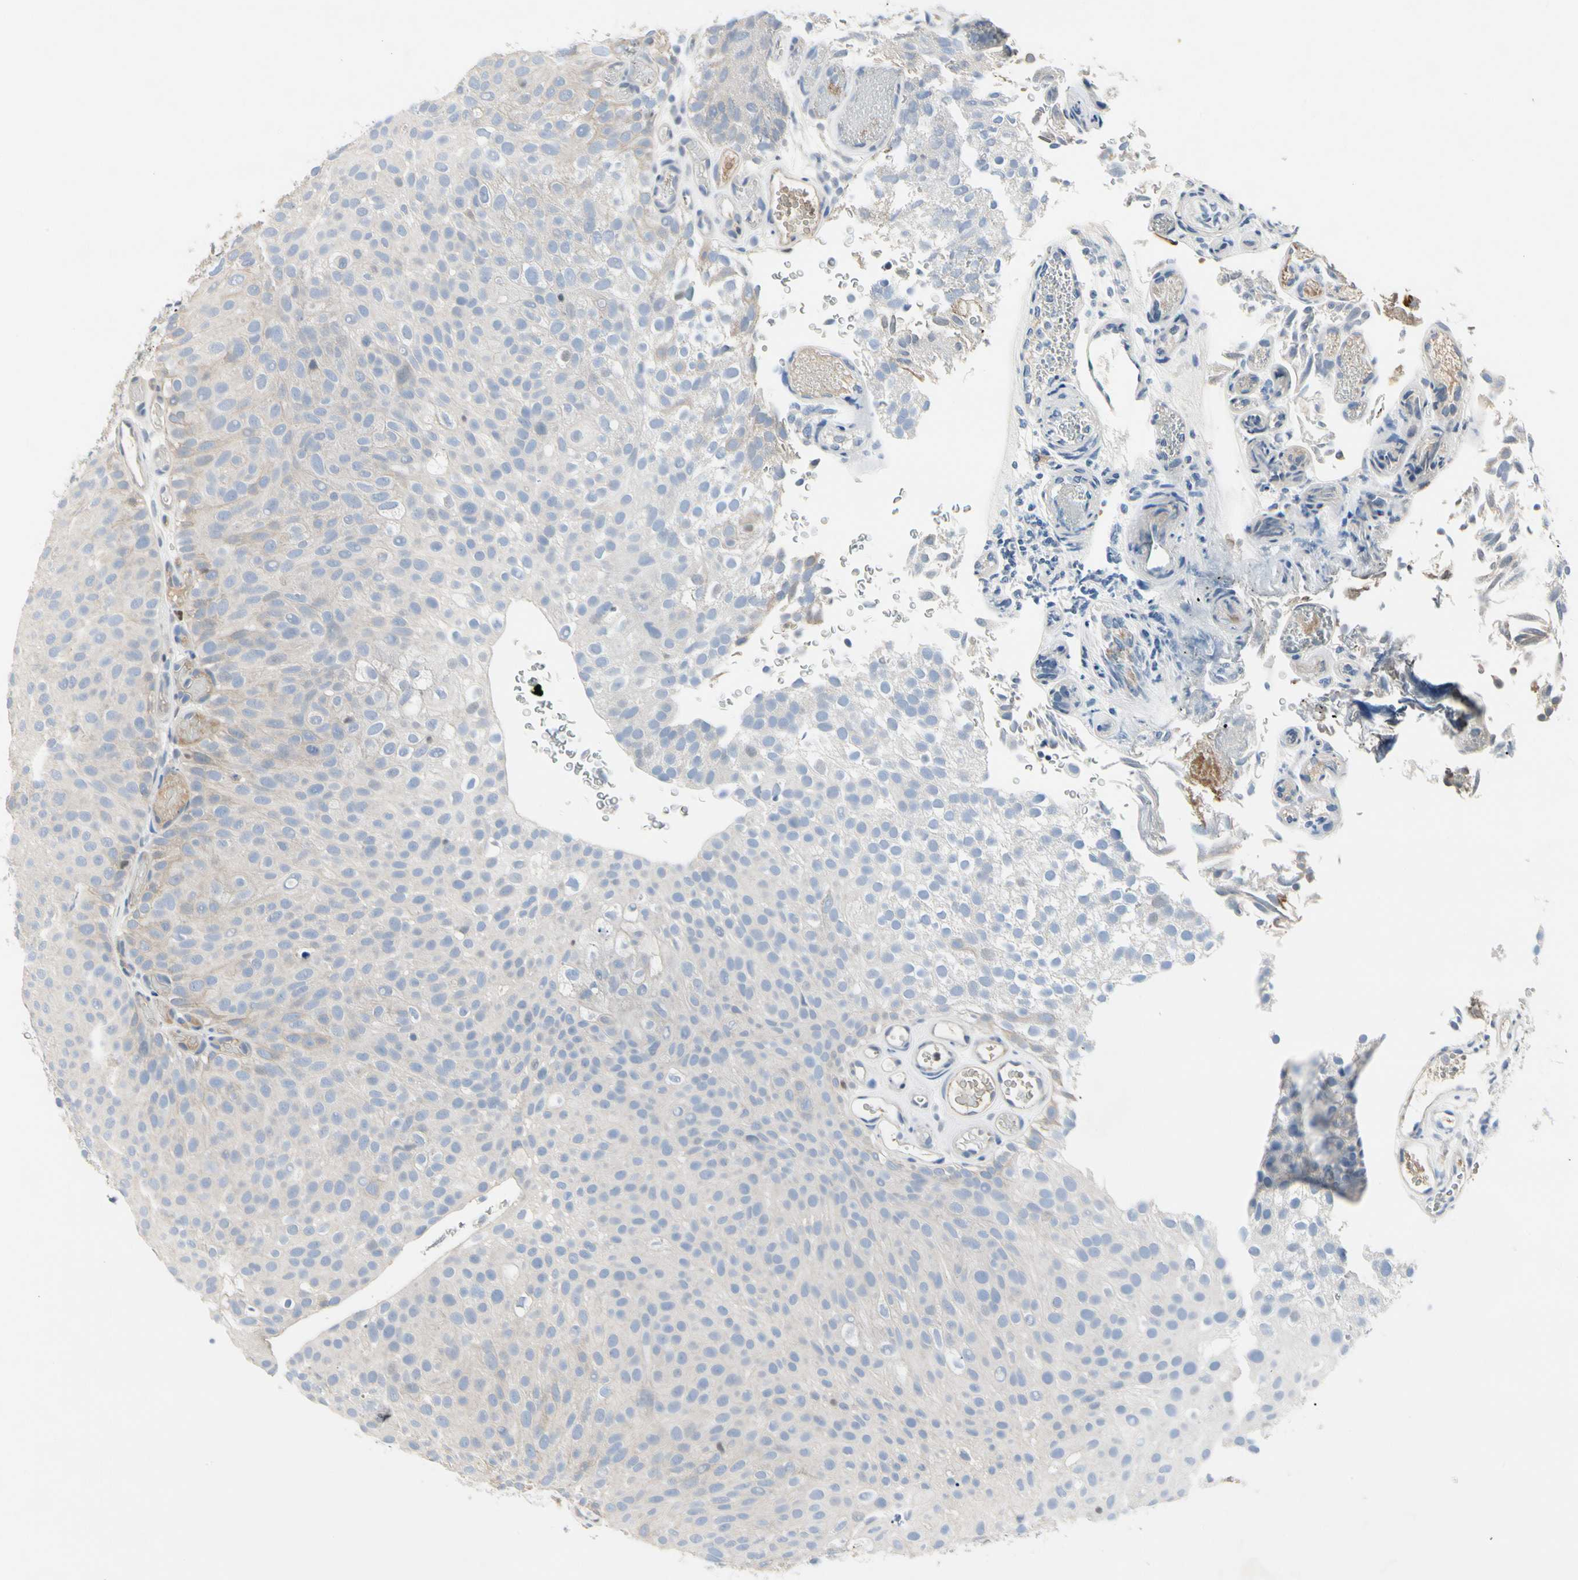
{"staining": {"intensity": "negative", "quantity": "none", "location": "none"}, "tissue": "urothelial cancer", "cell_type": "Tumor cells", "image_type": "cancer", "snomed": [{"axis": "morphology", "description": "Urothelial carcinoma, Low grade"}, {"axis": "topography", "description": "Urinary bladder"}], "caption": "This is an immunohistochemistry (IHC) micrograph of low-grade urothelial carcinoma. There is no staining in tumor cells.", "gene": "ECRG4", "patient": {"sex": "male", "age": 78}}